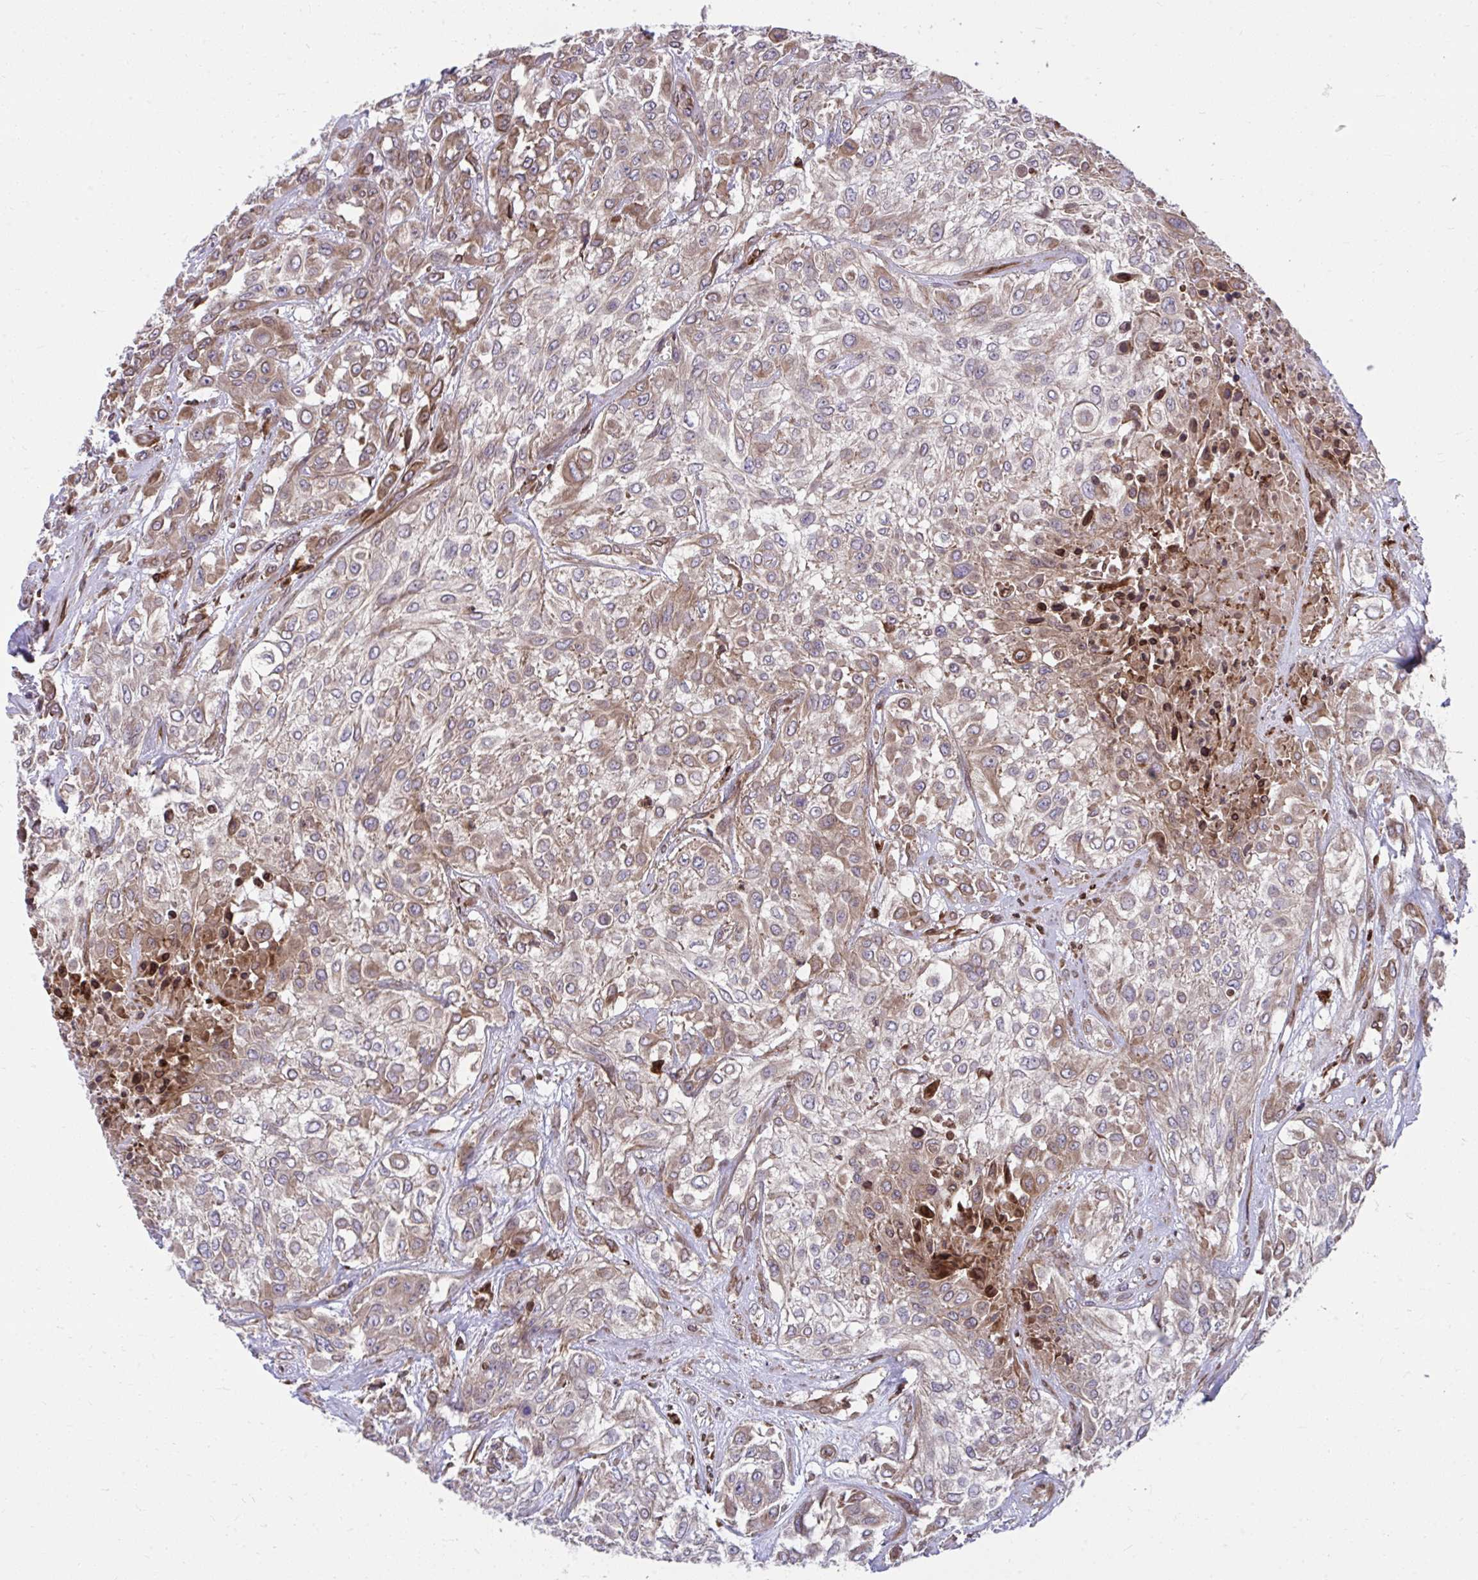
{"staining": {"intensity": "weak", "quantity": "25%-75%", "location": "cytoplasmic/membranous"}, "tissue": "urothelial cancer", "cell_type": "Tumor cells", "image_type": "cancer", "snomed": [{"axis": "morphology", "description": "Urothelial carcinoma, High grade"}, {"axis": "topography", "description": "Urinary bladder"}], "caption": "Human urothelial cancer stained with a brown dye demonstrates weak cytoplasmic/membranous positive staining in approximately 25%-75% of tumor cells.", "gene": "STIM2", "patient": {"sex": "male", "age": 57}}